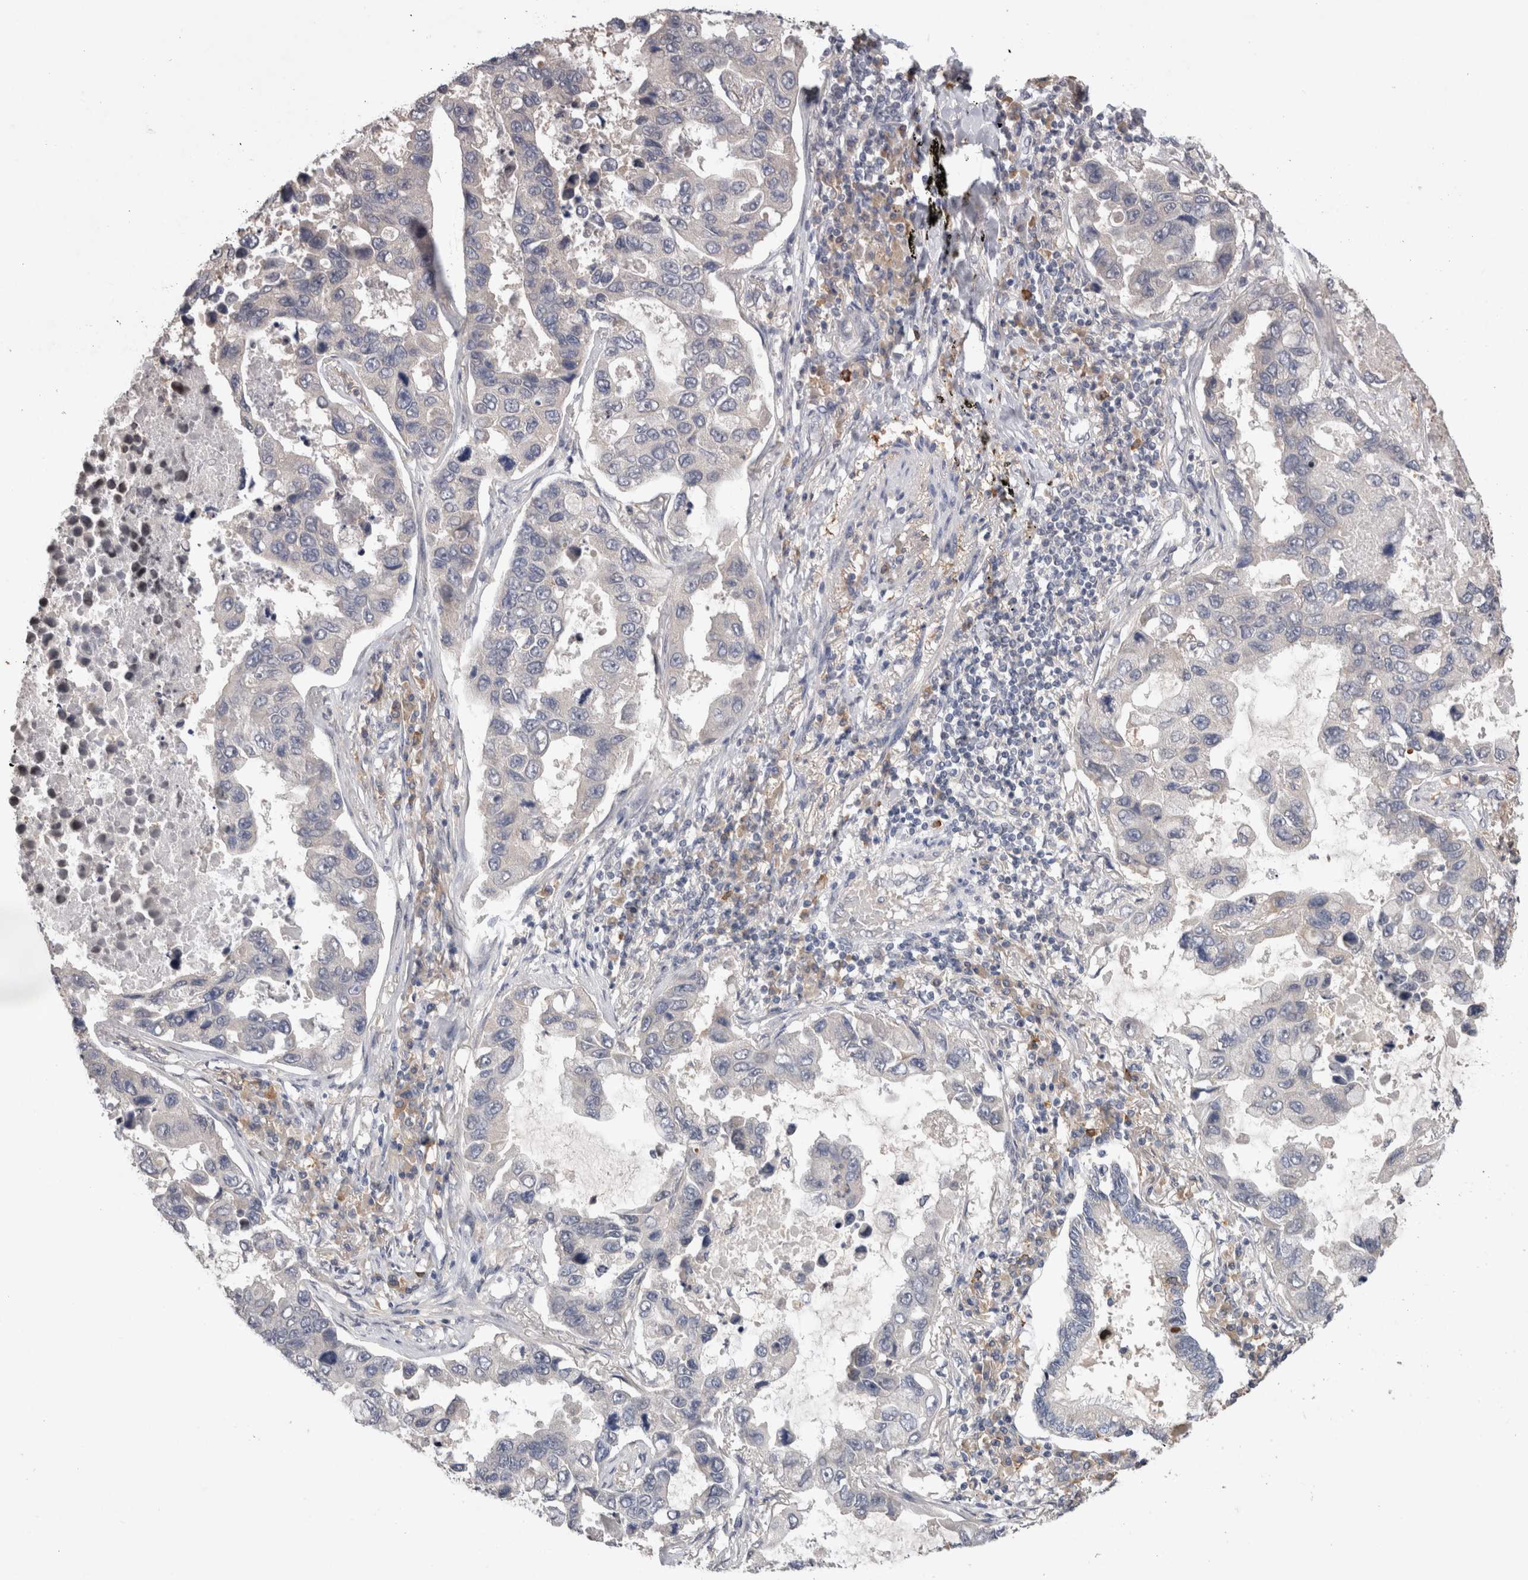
{"staining": {"intensity": "negative", "quantity": "none", "location": "none"}, "tissue": "lung cancer", "cell_type": "Tumor cells", "image_type": "cancer", "snomed": [{"axis": "morphology", "description": "Adenocarcinoma, NOS"}, {"axis": "topography", "description": "Lung"}], "caption": "High power microscopy photomicrograph of an immunohistochemistry photomicrograph of lung adenocarcinoma, revealing no significant staining in tumor cells.", "gene": "VSIG4", "patient": {"sex": "male", "age": 64}}